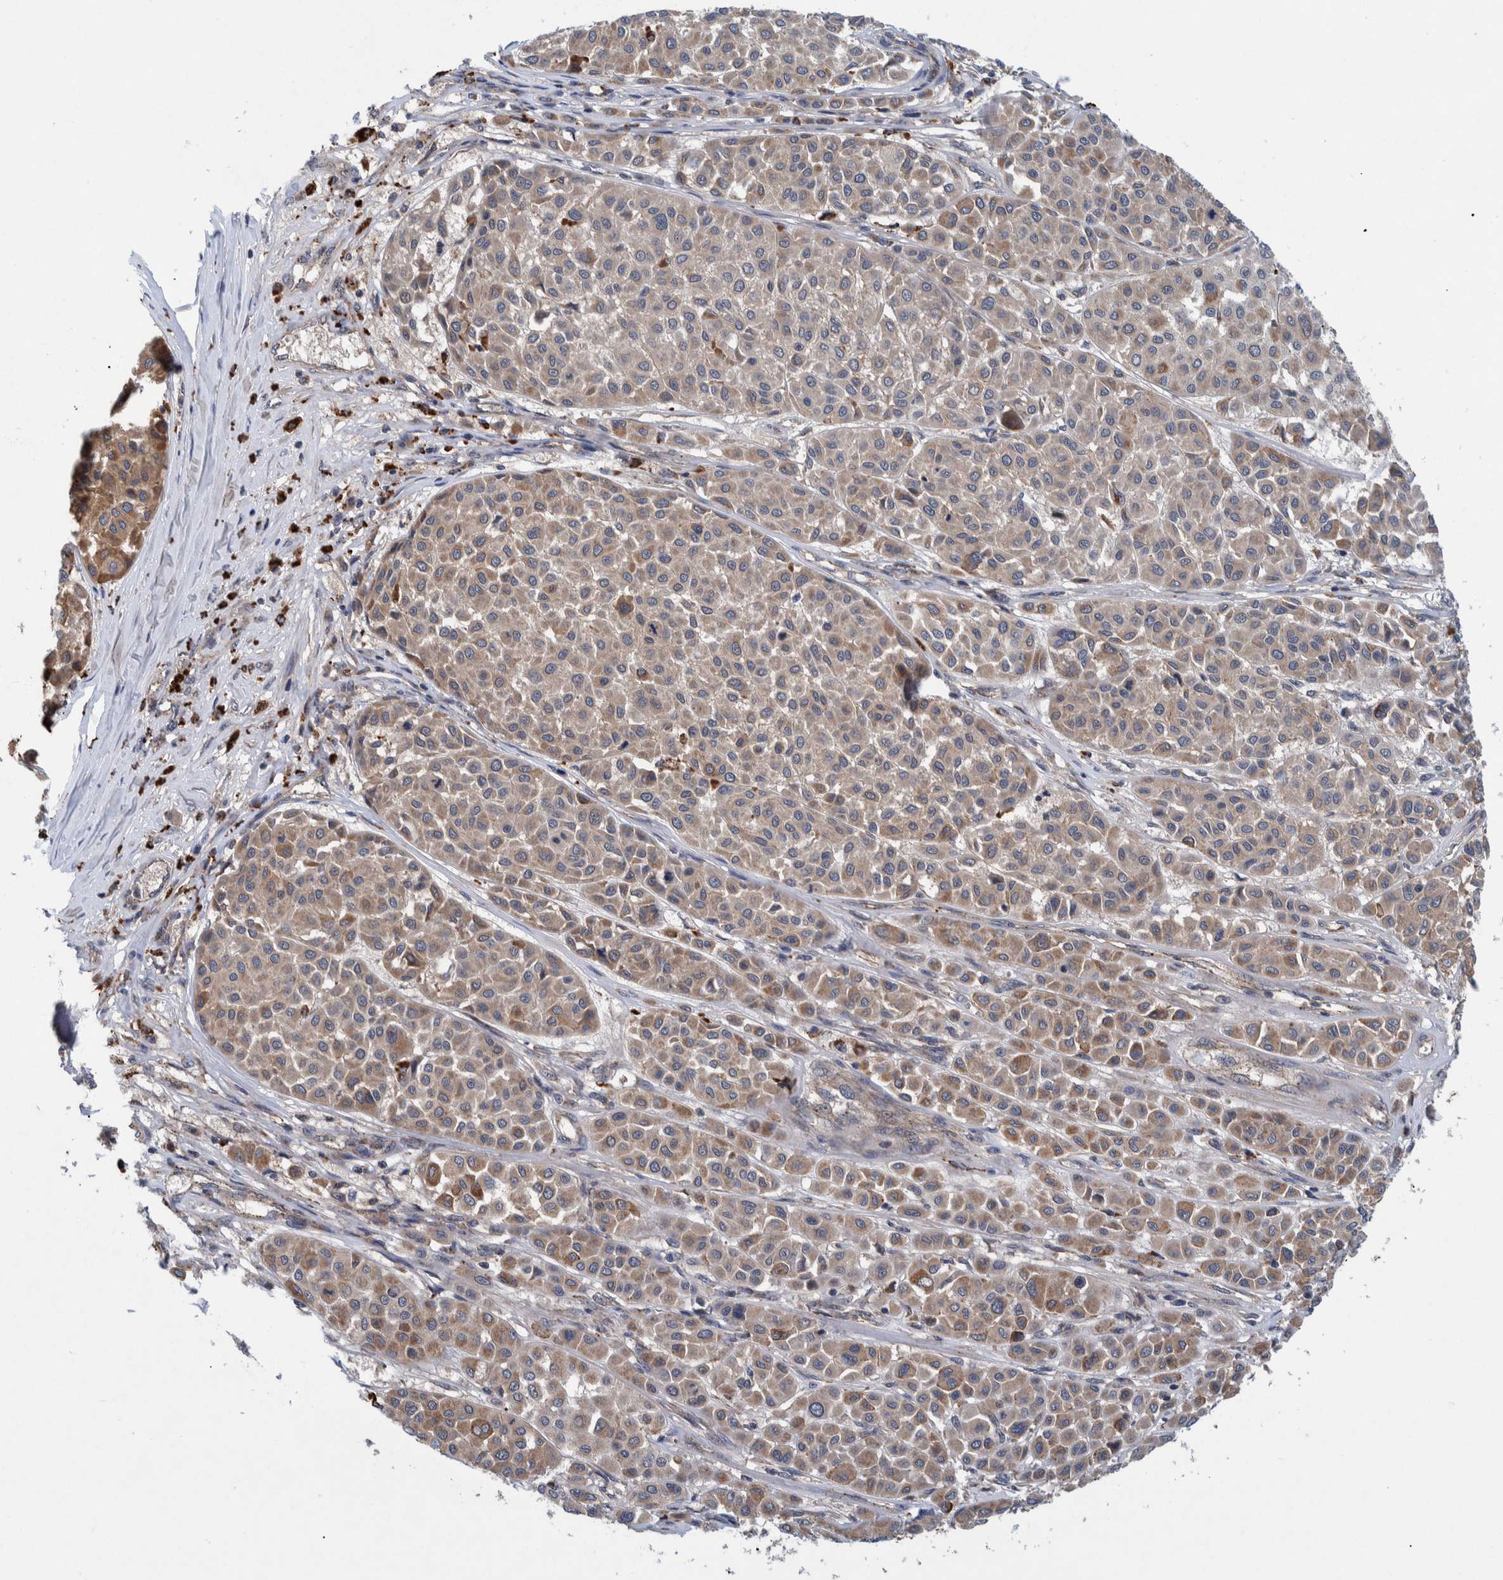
{"staining": {"intensity": "moderate", "quantity": ">75%", "location": "cytoplasmic/membranous"}, "tissue": "melanoma", "cell_type": "Tumor cells", "image_type": "cancer", "snomed": [{"axis": "morphology", "description": "Malignant melanoma, Metastatic site"}, {"axis": "topography", "description": "Soft tissue"}], "caption": "A histopathology image showing moderate cytoplasmic/membranous expression in approximately >75% of tumor cells in melanoma, as visualized by brown immunohistochemical staining.", "gene": "ITIH3", "patient": {"sex": "male", "age": 41}}